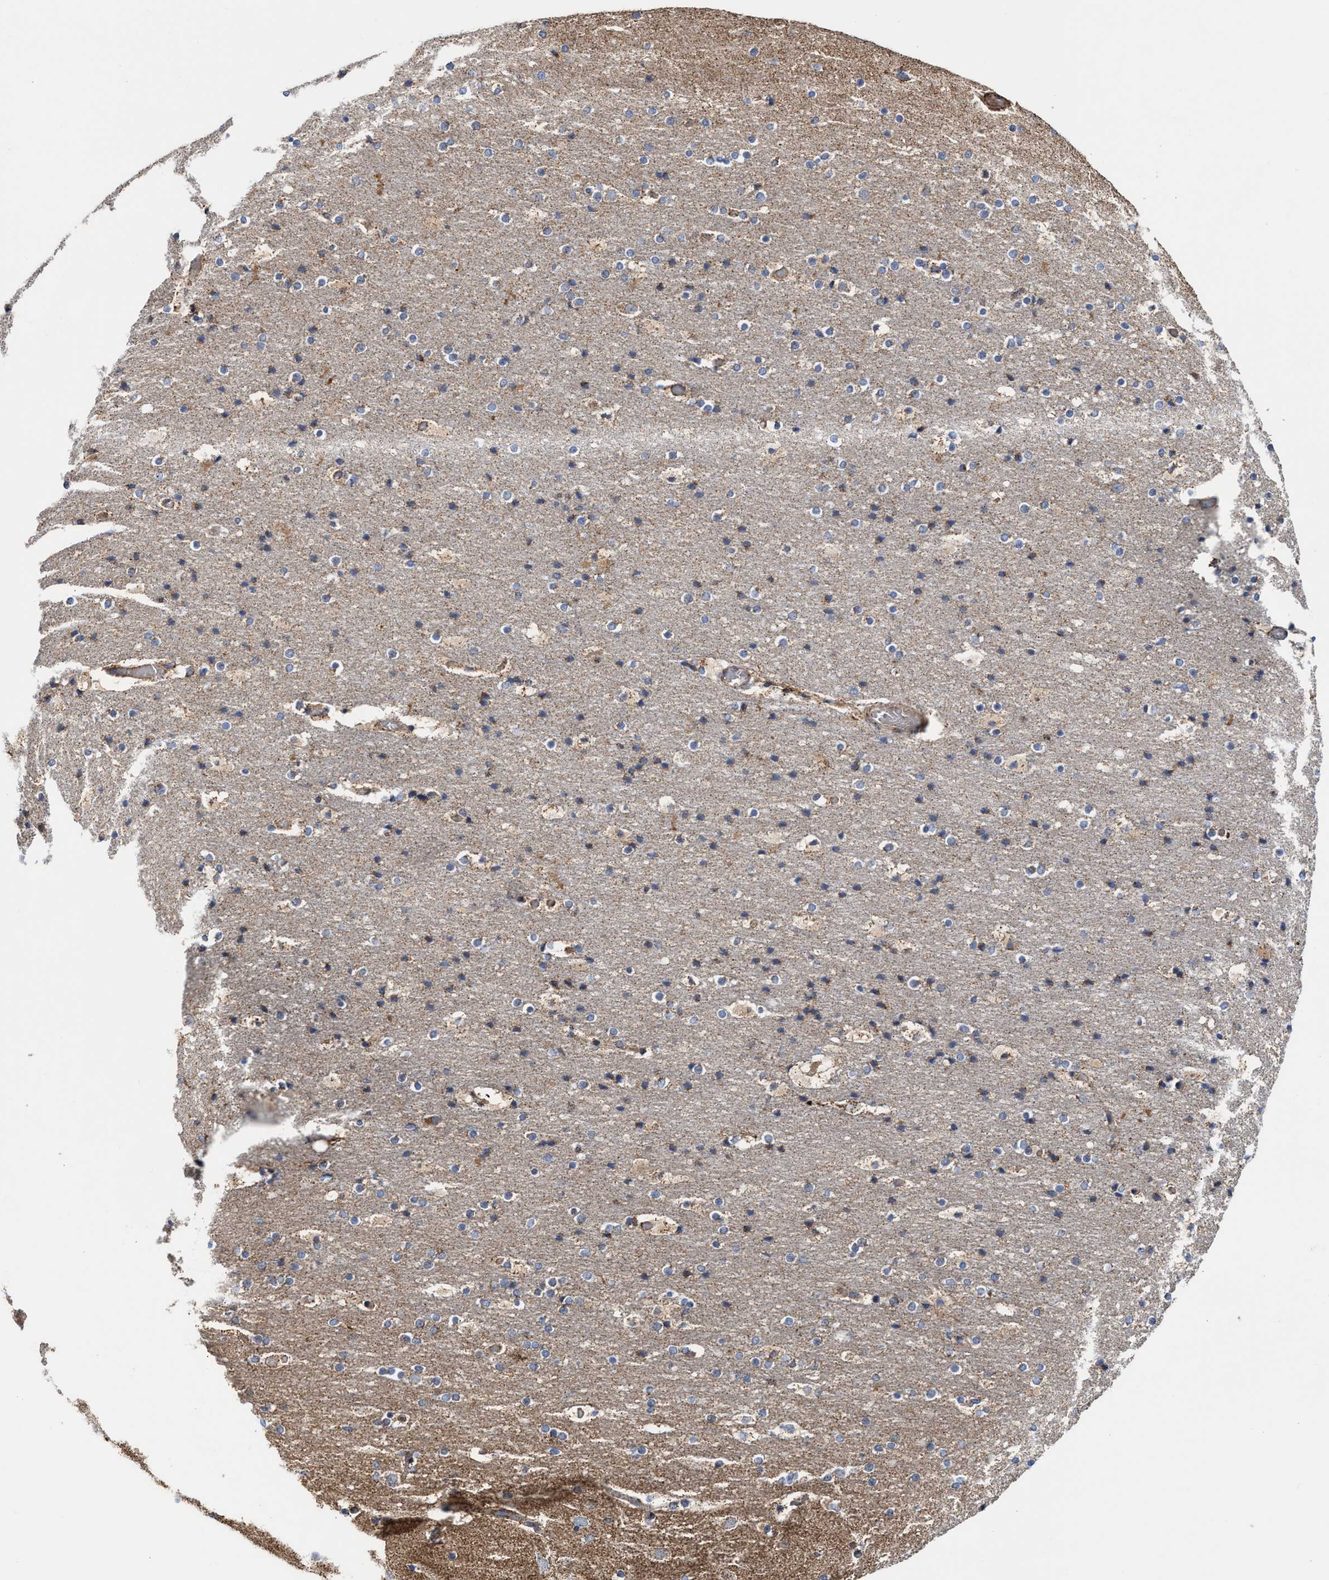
{"staining": {"intensity": "moderate", "quantity": "<25%", "location": "cytoplasmic/membranous"}, "tissue": "cerebral cortex", "cell_type": "Endothelial cells", "image_type": "normal", "snomed": [{"axis": "morphology", "description": "Normal tissue, NOS"}, {"axis": "topography", "description": "Cerebral cortex"}], "caption": "A brown stain shows moderate cytoplasmic/membranous staining of a protein in endothelial cells of normal cerebral cortex.", "gene": "MECR", "patient": {"sex": "male", "age": 57}}